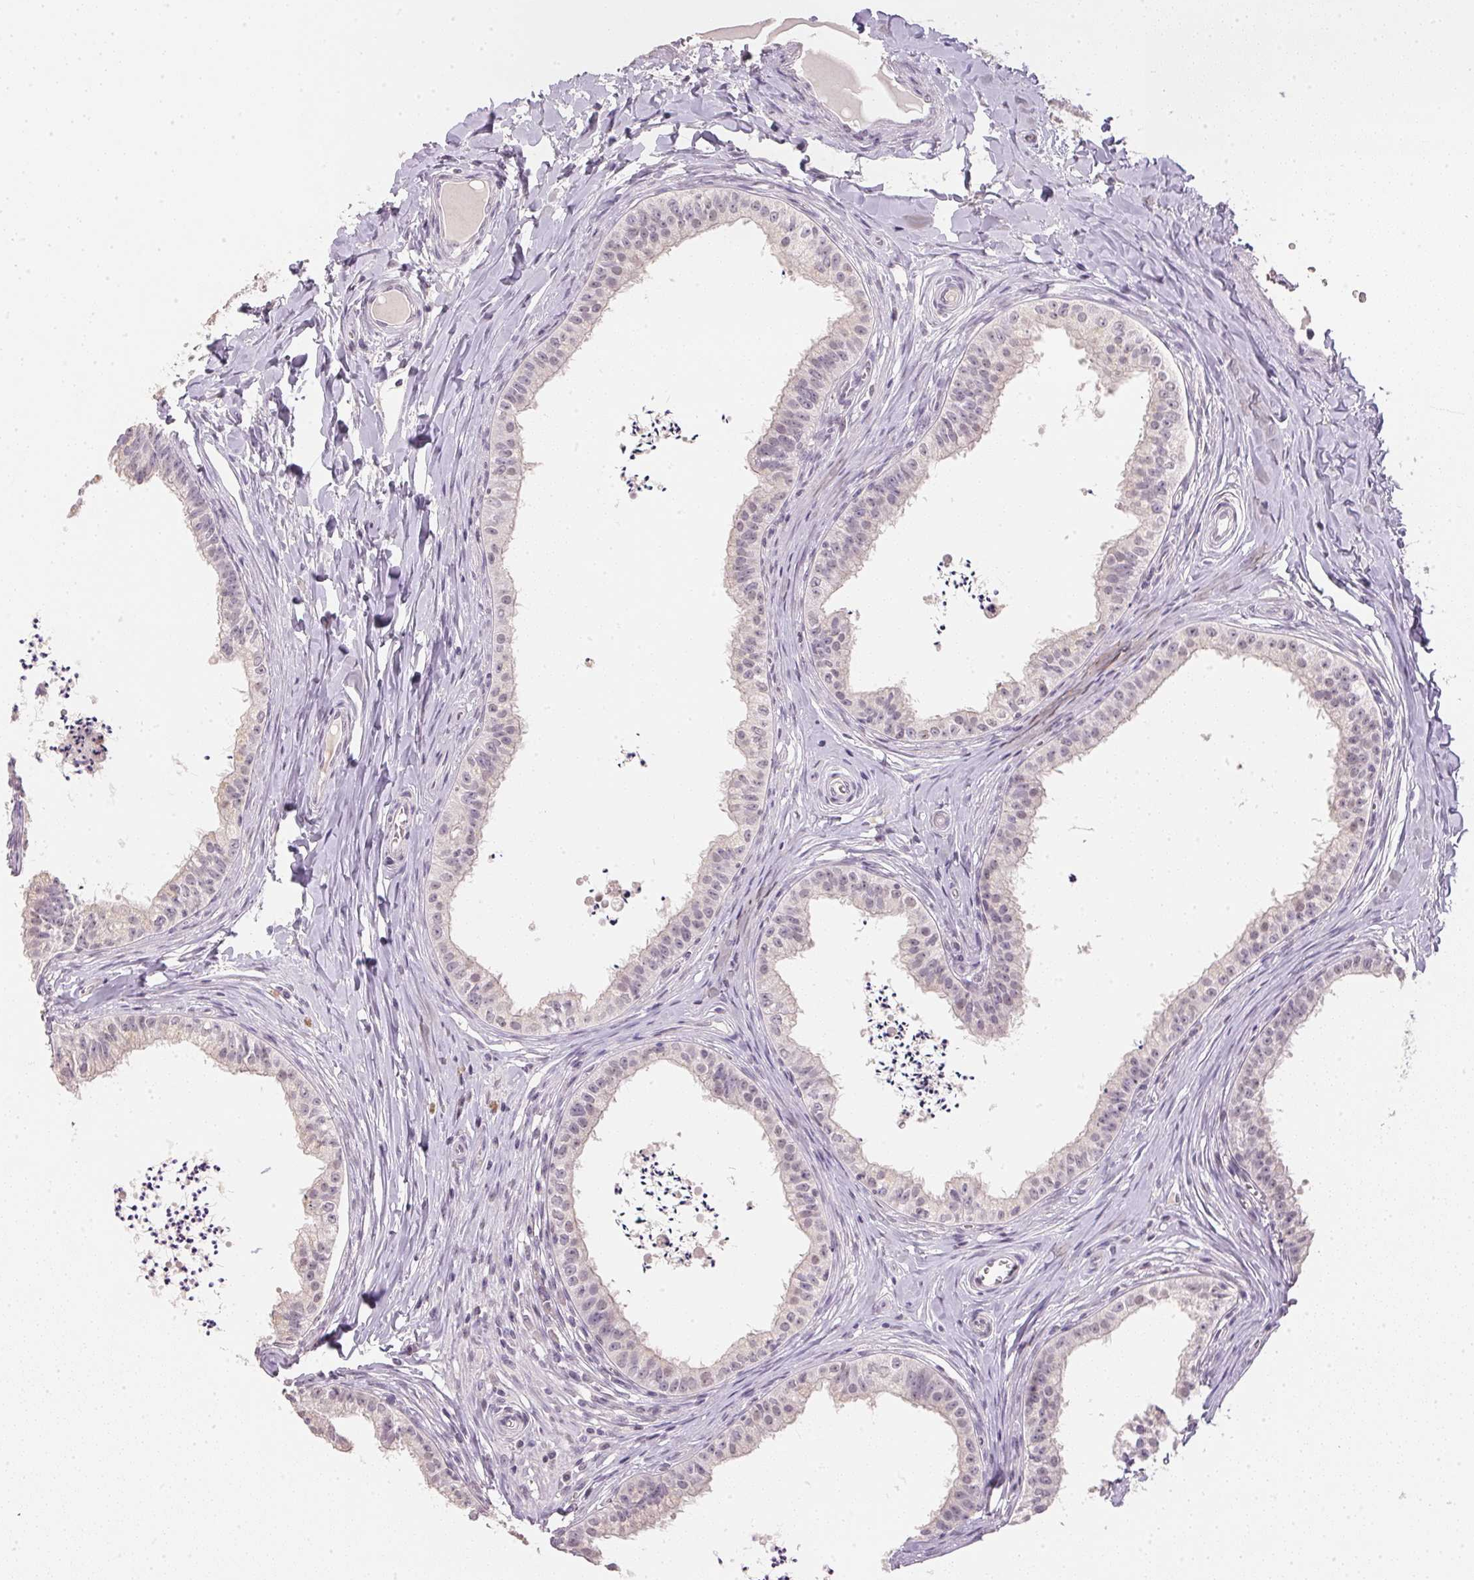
{"staining": {"intensity": "negative", "quantity": "none", "location": "none"}, "tissue": "epididymis", "cell_type": "Glandular cells", "image_type": "normal", "snomed": [{"axis": "morphology", "description": "Normal tissue, NOS"}, {"axis": "topography", "description": "Epididymis"}], "caption": "Protein analysis of unremarkable epididymis reveals no significant positivity in glandular cells. The staining is performed using DAB (3,3'-diaminobenzidine) brown chromogen with nuclei counter-stained in using hematoxylin.", "gene": "POLR3G", "patient": {"sex": "male", "age": 24}}